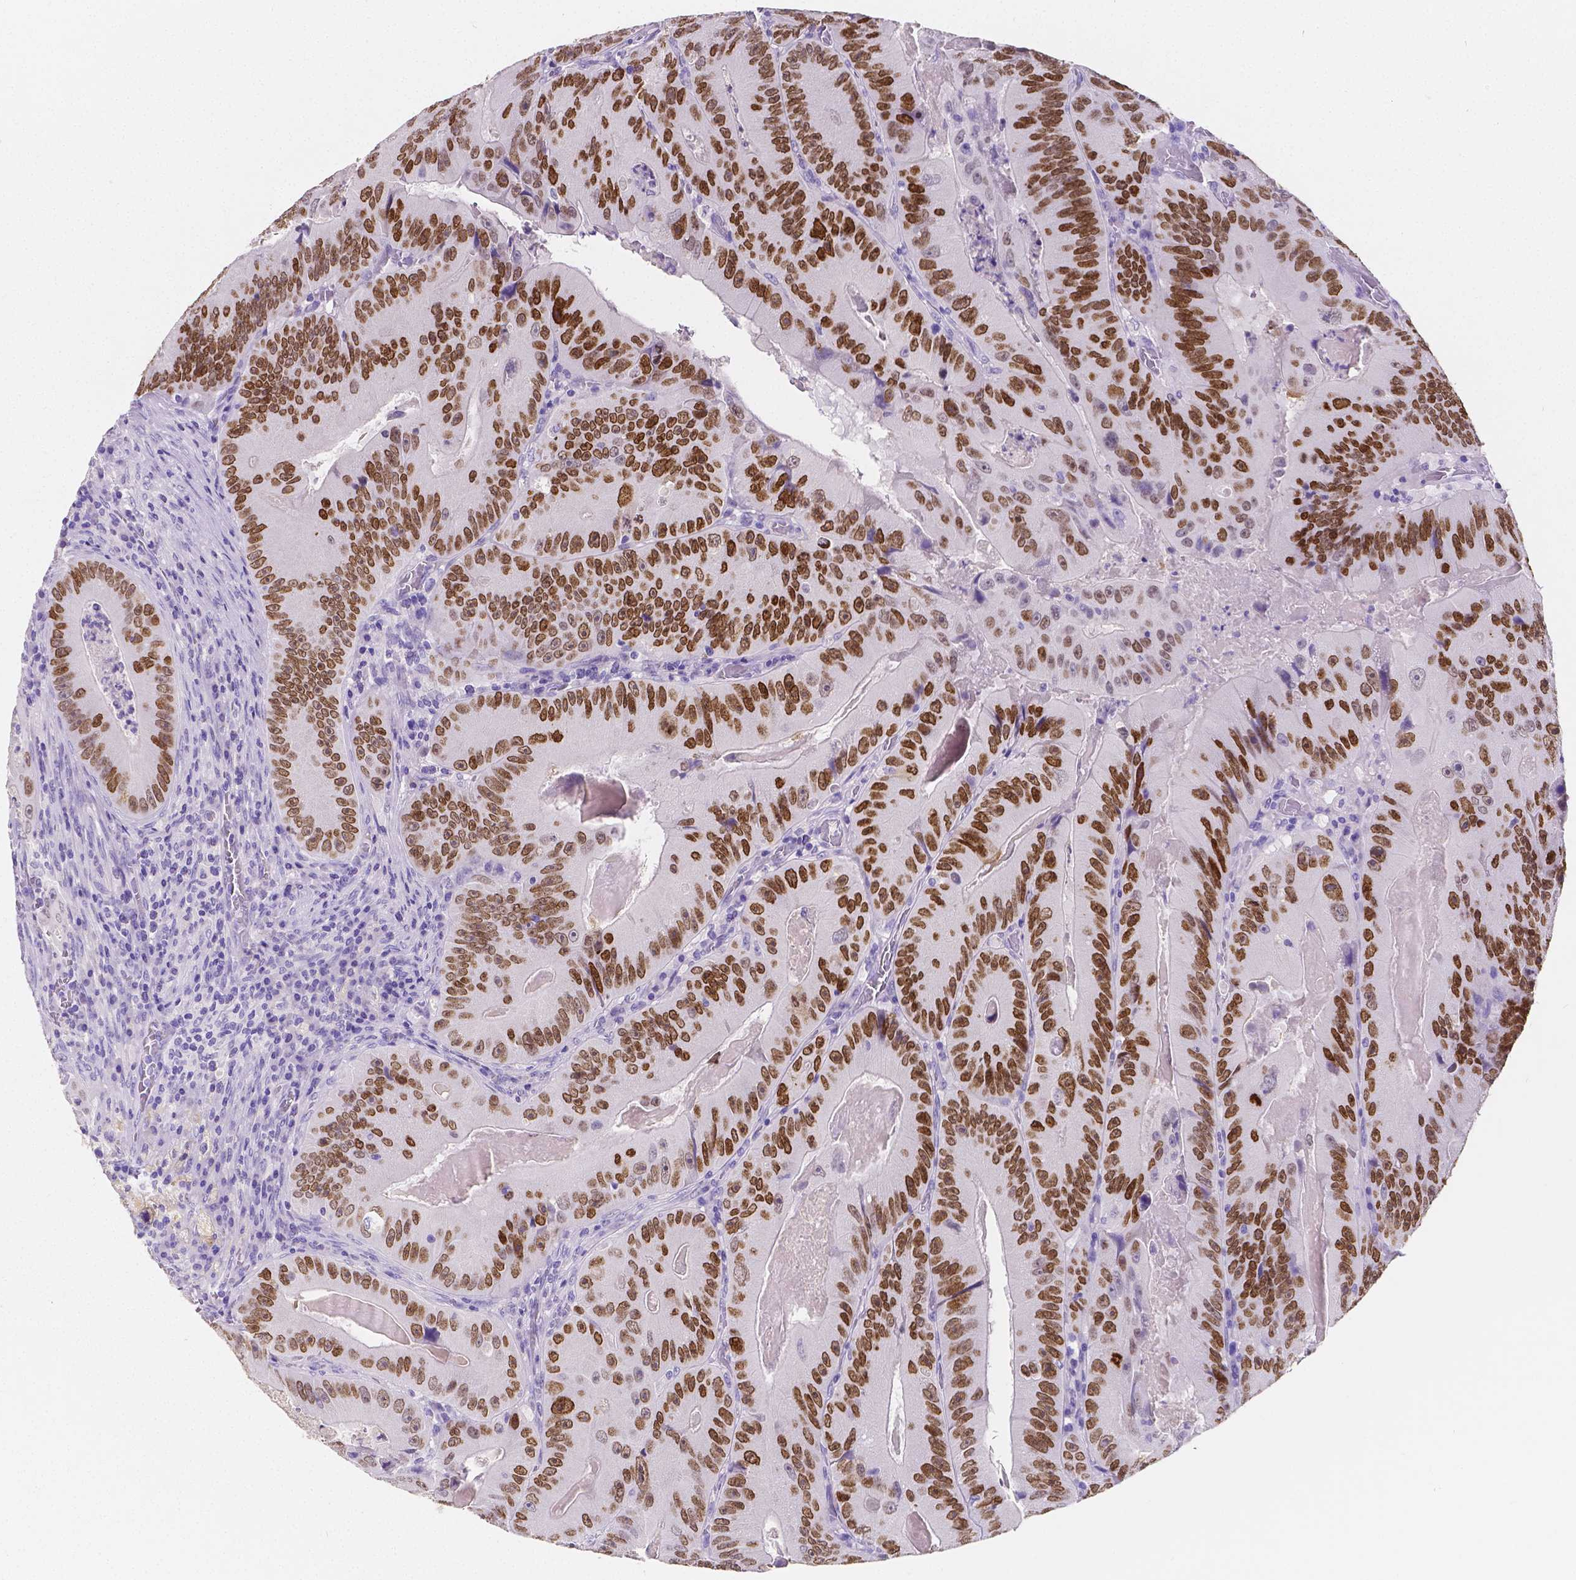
{"staining": {"intensity": "strong", "quantity": ">75%", "location": "nuclear"}, "tissue": "colorectal cancer", "cell_type": "Tumor cells", "image_type": "cancer", "snomed": [{"axis": "morphology", "description": "Adenocarcinoma, NOS"}, {"axis": "topography", "description": "Colon"}], "caption": "The photomicrograph demonstrates a brown stain indicating the presence of a protein in the nuclear of tumor cells in colorectal cancer. The staining is performed using DAB (3,3'-diaminobenzidine) brown chromogen to label protein expression. The nuclei are counter-stained blue using hematoxylin.", "gene": "SATB2", "patient": {"sex": "female", "age": 86}}